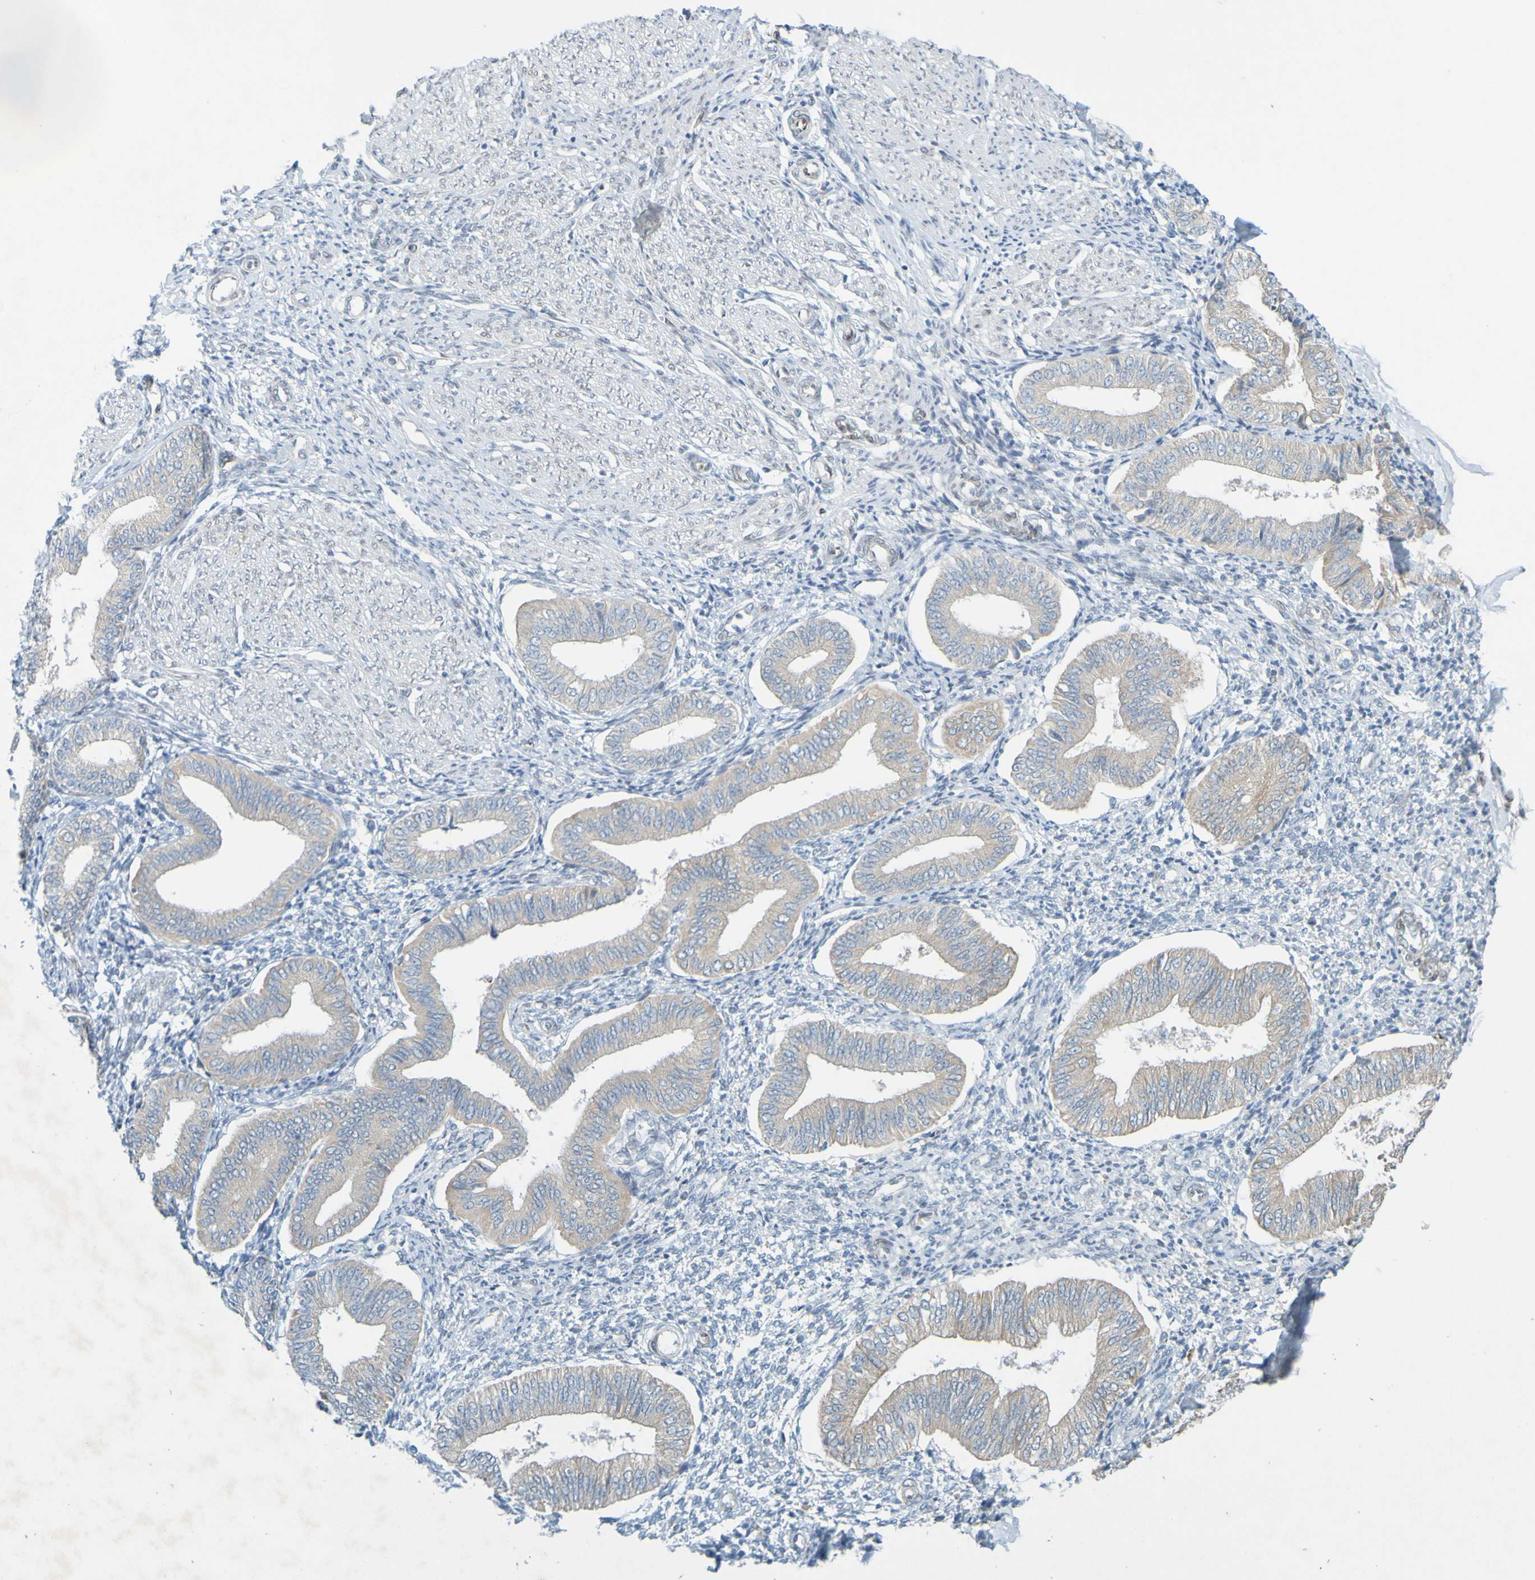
{"staining": {"intensity": "negative", "quantity": "none", "location": "none"}, "tissue": "endometrium", "cell_type": "Cells in endometrial stroma", "image_type": "normal", "snomed": [{"axis": "morphology", "description": "Normal tissue, NOS"}, {"axis": "topography", "description": "Endometrium"}], "caption": "A photomicrograph of human endometrium is negative for staining in cells in endometrial stroma. (DAB immunohistochemistry, high magnification).", "gene": "MAG", "patient": {"sex": "female", "age": 50}}